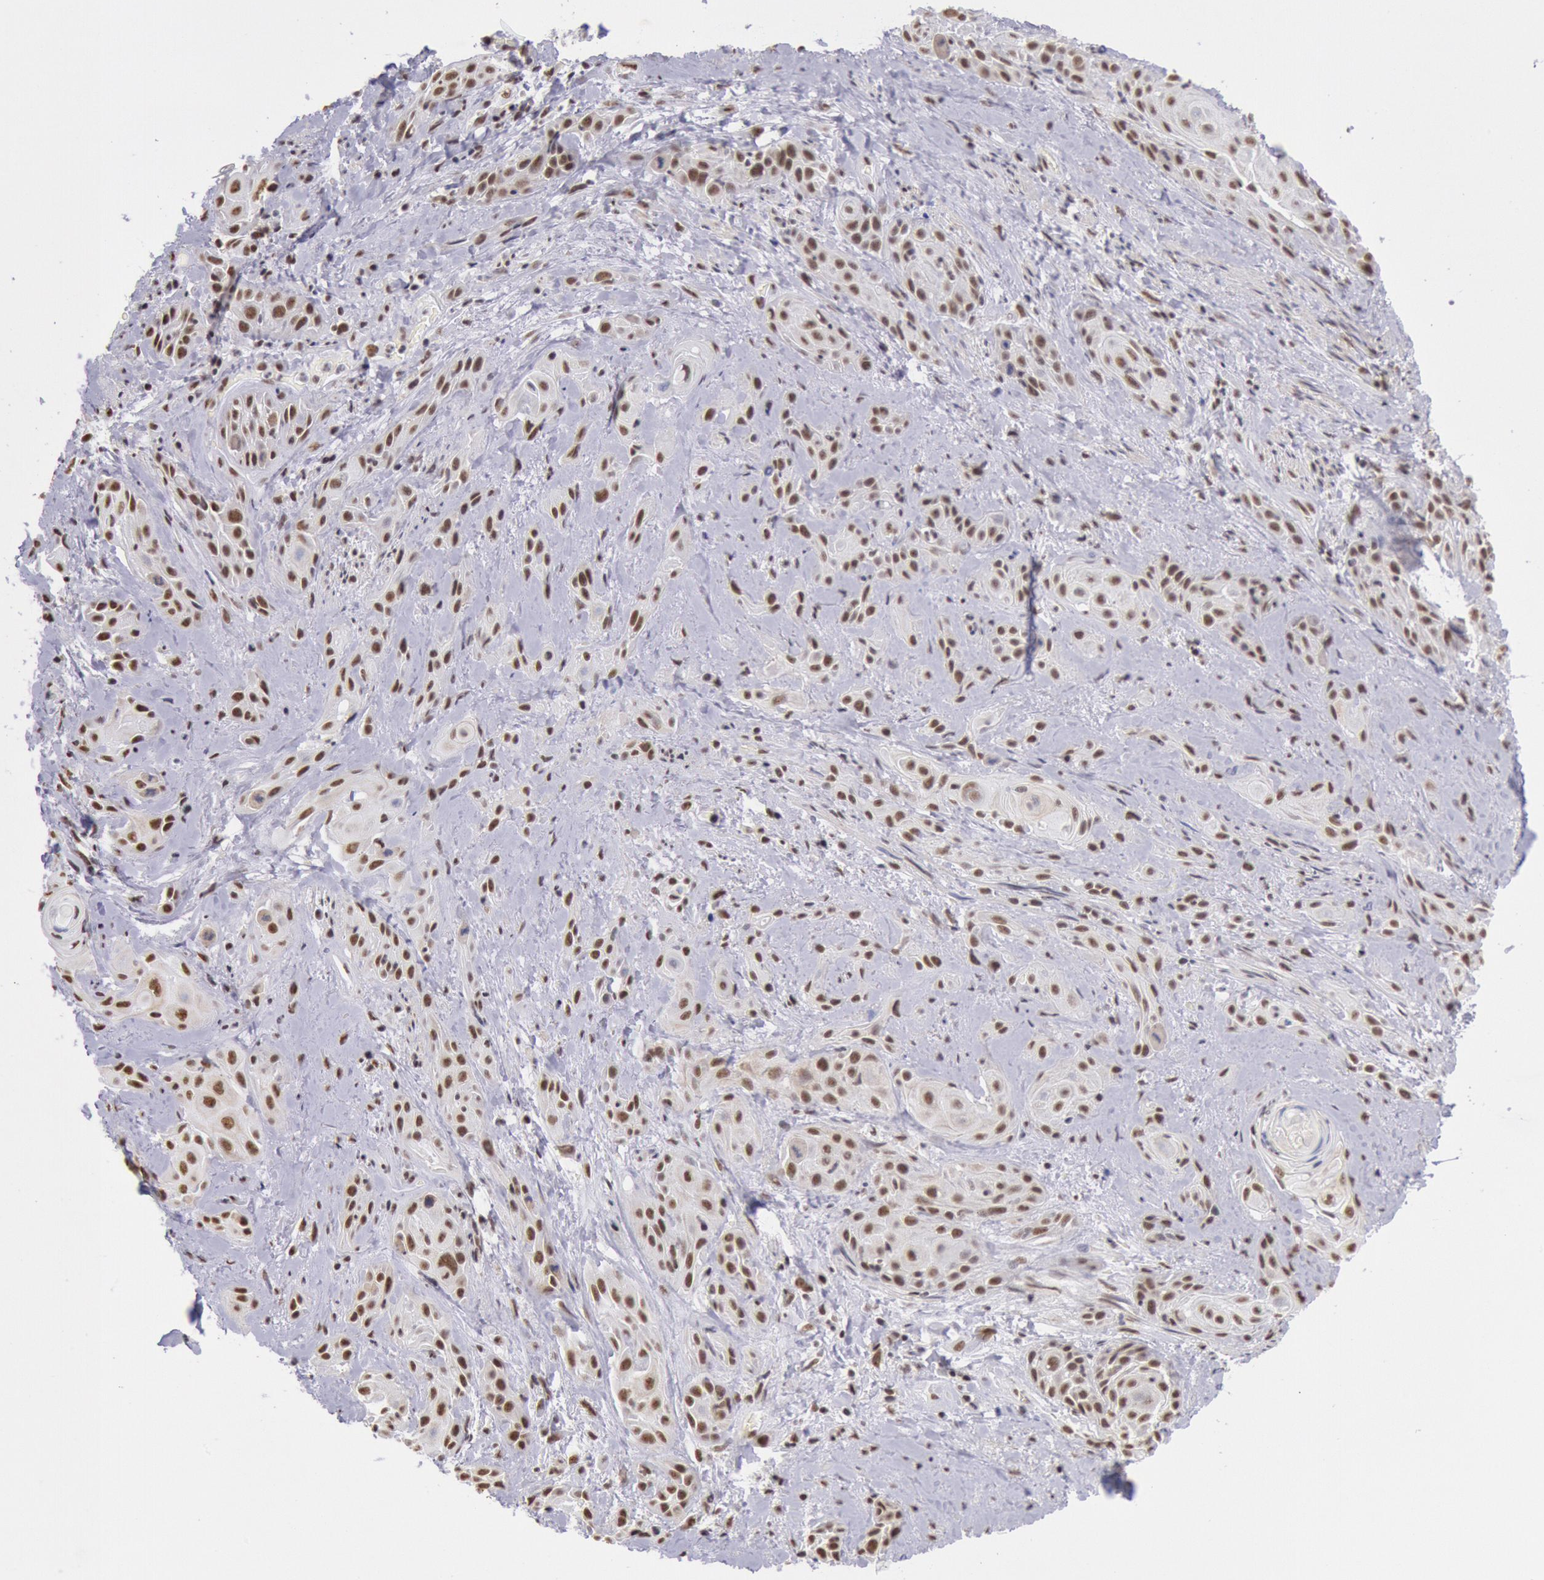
{"staining": {"intensity": "moderate", "quantity": ">75%", "location": "nuclear"}, "tissue": "skin cancer", "cell_type": "Tumor cells", "image_type": "cancer", "snomed": [{"axis": "morphology", "description": "Squamous cell carcinoma, NOS"}, {"axis": "topography", "description": "Skin"}, {"axis": "topography", "description": "Anal"}], "caption": "The histopathology image shows immunohistochemical staining of skin cancer (squamous cell carcinoma). There is moderate nuclear positivity is identified in approximately >75% of tumor cells.", "gene": "SNRPD3", "patient": {"sex": "male", "age": 64}}